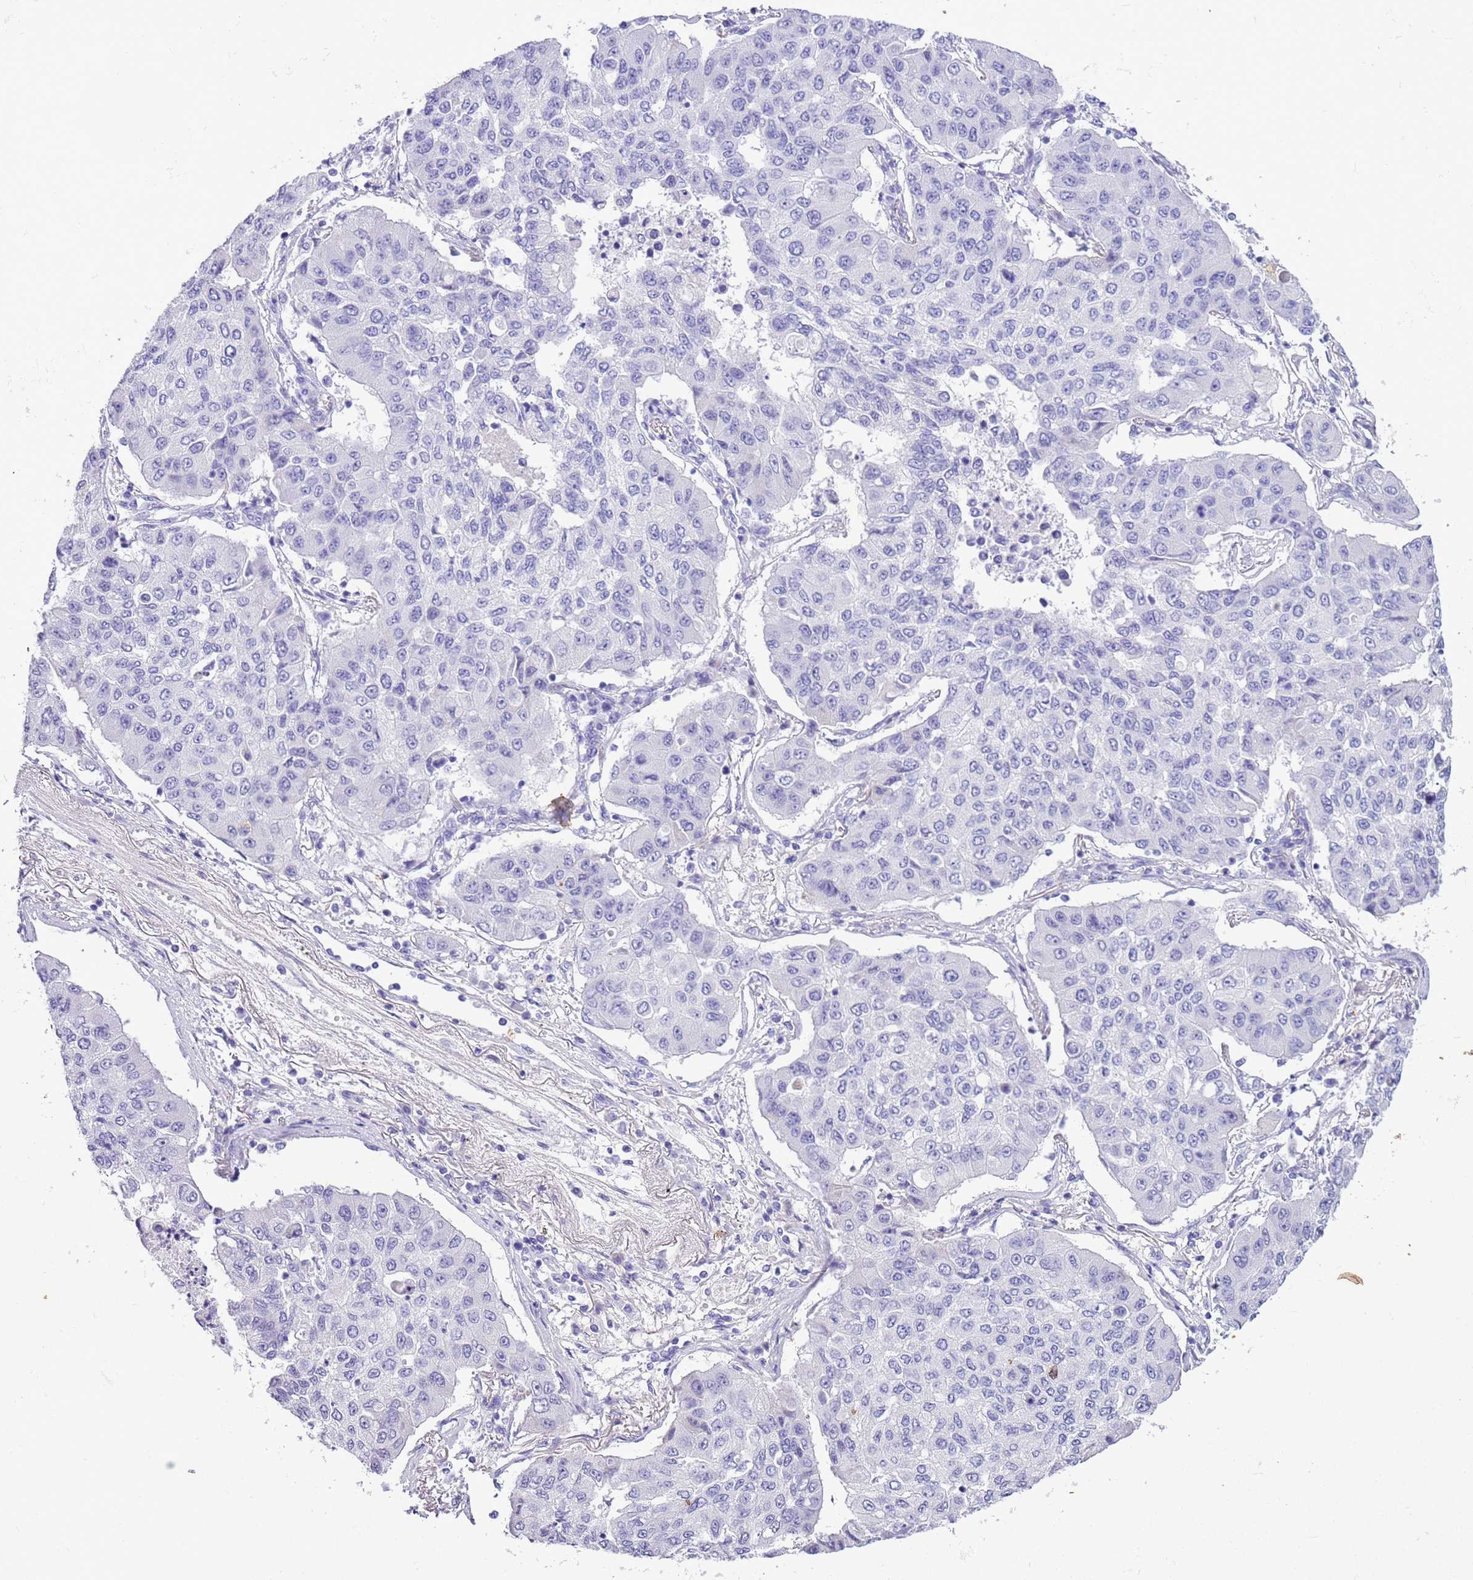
{"staining": {"intensity": "negative", "quantity": "none", "location": "none"}, "tissue": "lung cancer", "cell_type": "Tumor cells", "image_type": "cancer", "snomed": [{"axis": "morphology", "description": "Squamous cell carcinoma, NOS"}, {"axis": "topography", "description": "Lung"}], "caption": "Histopathology image shows no significant protein expression in tumor cells of squamous cell carcinoma (lung).", "gene": "TBC1D10B", "patient": {"sex": "male", "age": 74}}